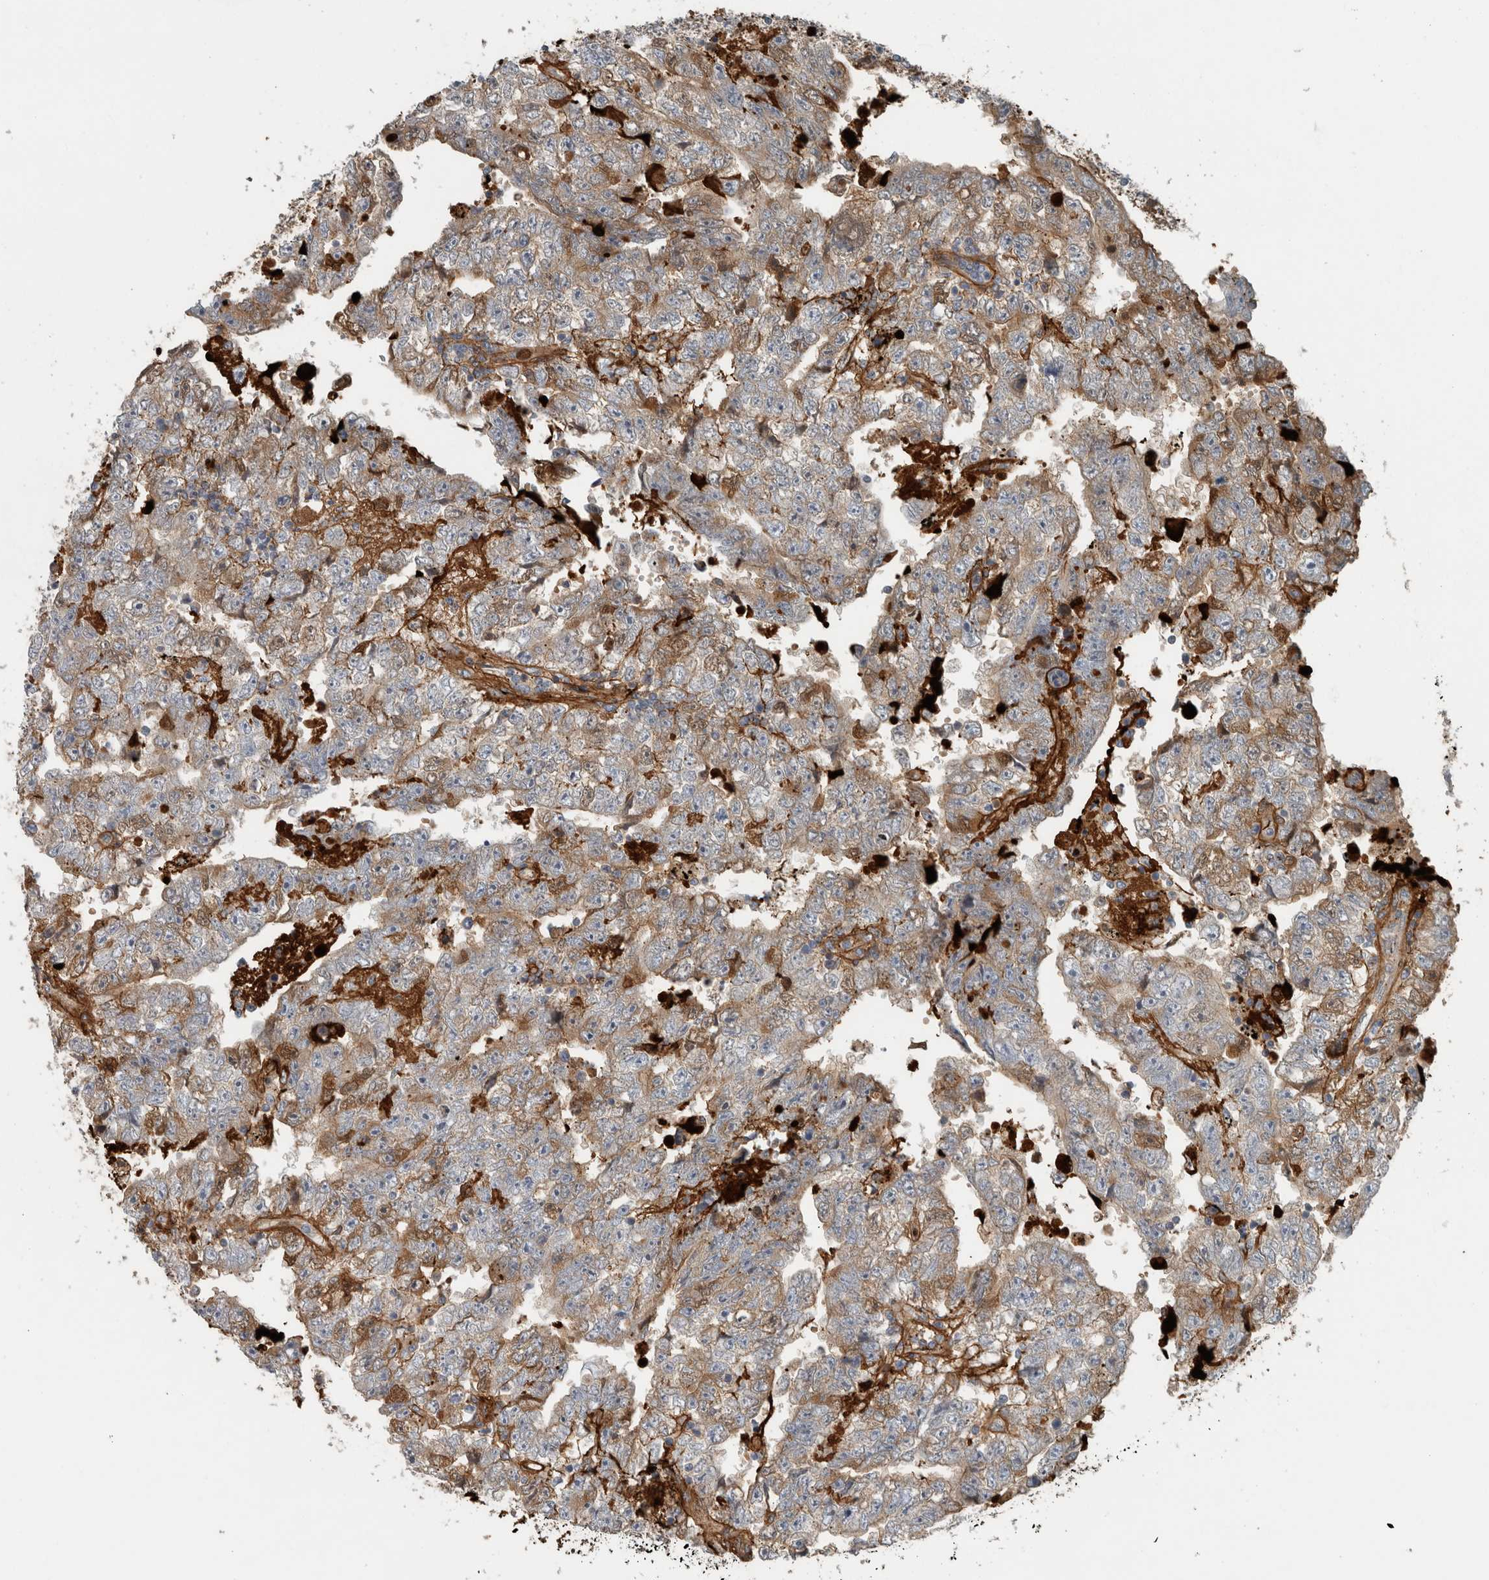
{"staining": {"intensity": "moderate", "quantity": ">75%", "location": "cytoplasmic/membranous"}, "tissue": "testis cancer", "cell_type": "Tumor cells", "image_type": "cancer", "snomed": [{"axis": "morphology", "description": "Carcinoma, Embryonal, NOS"}, {"axis": "topography", "description": "Testis"}], "caption": "About >75% of tumor cells in testis cancer (embryonal carcinoma) show moderate cytoplasmic/membranous protein expression as visualized by brown immunohistochemical staining.", "gene": "FN1", "patient": {"sex": "male", "age": 25}}